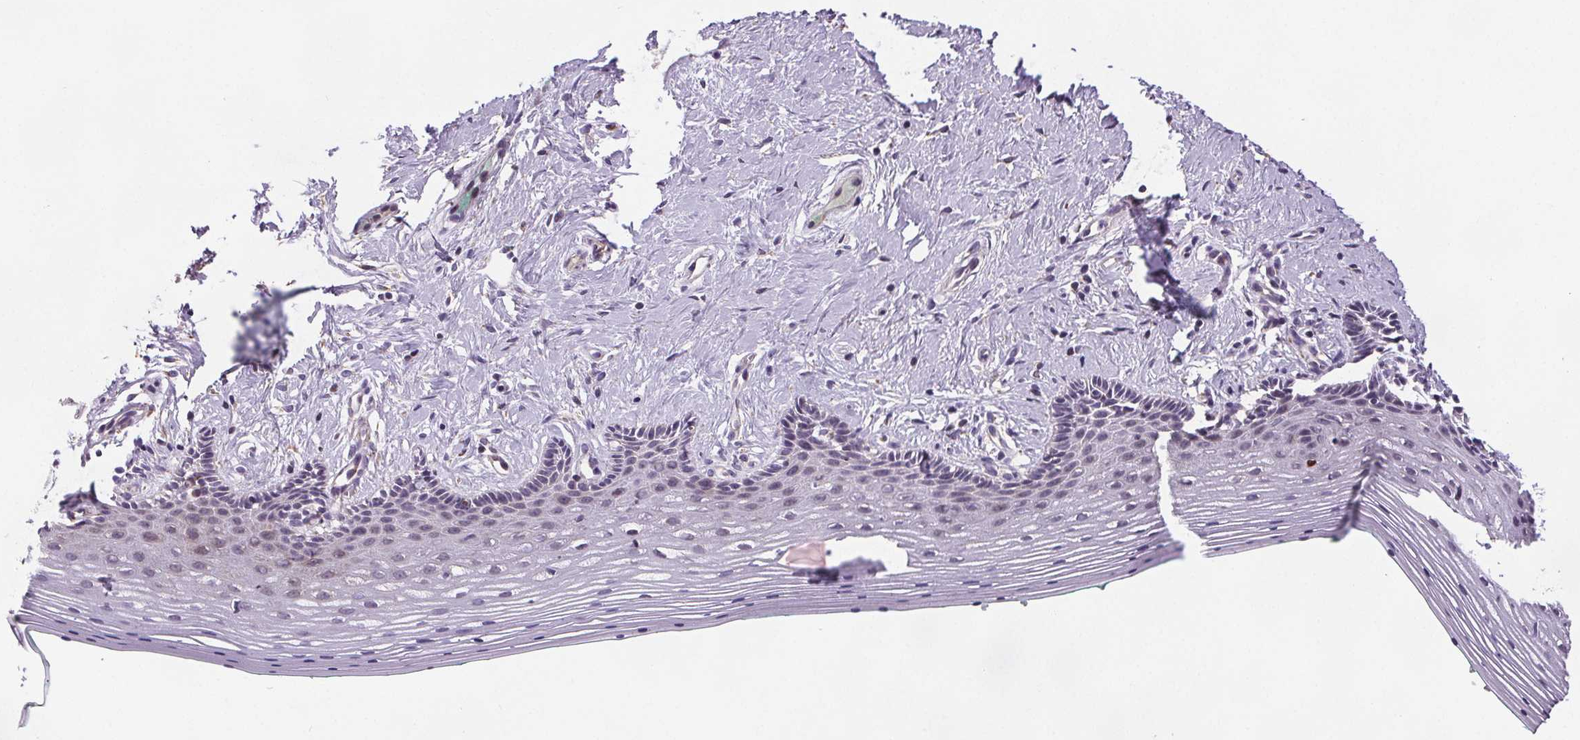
{"staining": {"intensity": "negative", "quantity": "none", "location": "none"}, "tissue": "vagina", "cell_type": "Squamous epithelial cells", "image_type": "normal", "snomed": [{"axis": "morphology", "description": "Normal tissue, NOS"}, {"axis": "topography", "description": "Vagina"}], "caption": "Immunohistochemistry of unremarkable vagina exhibits no staining in squamous epithelial cells.", "gene": "SUCLA2", "patient": {"sex": "female", "age": 42}}